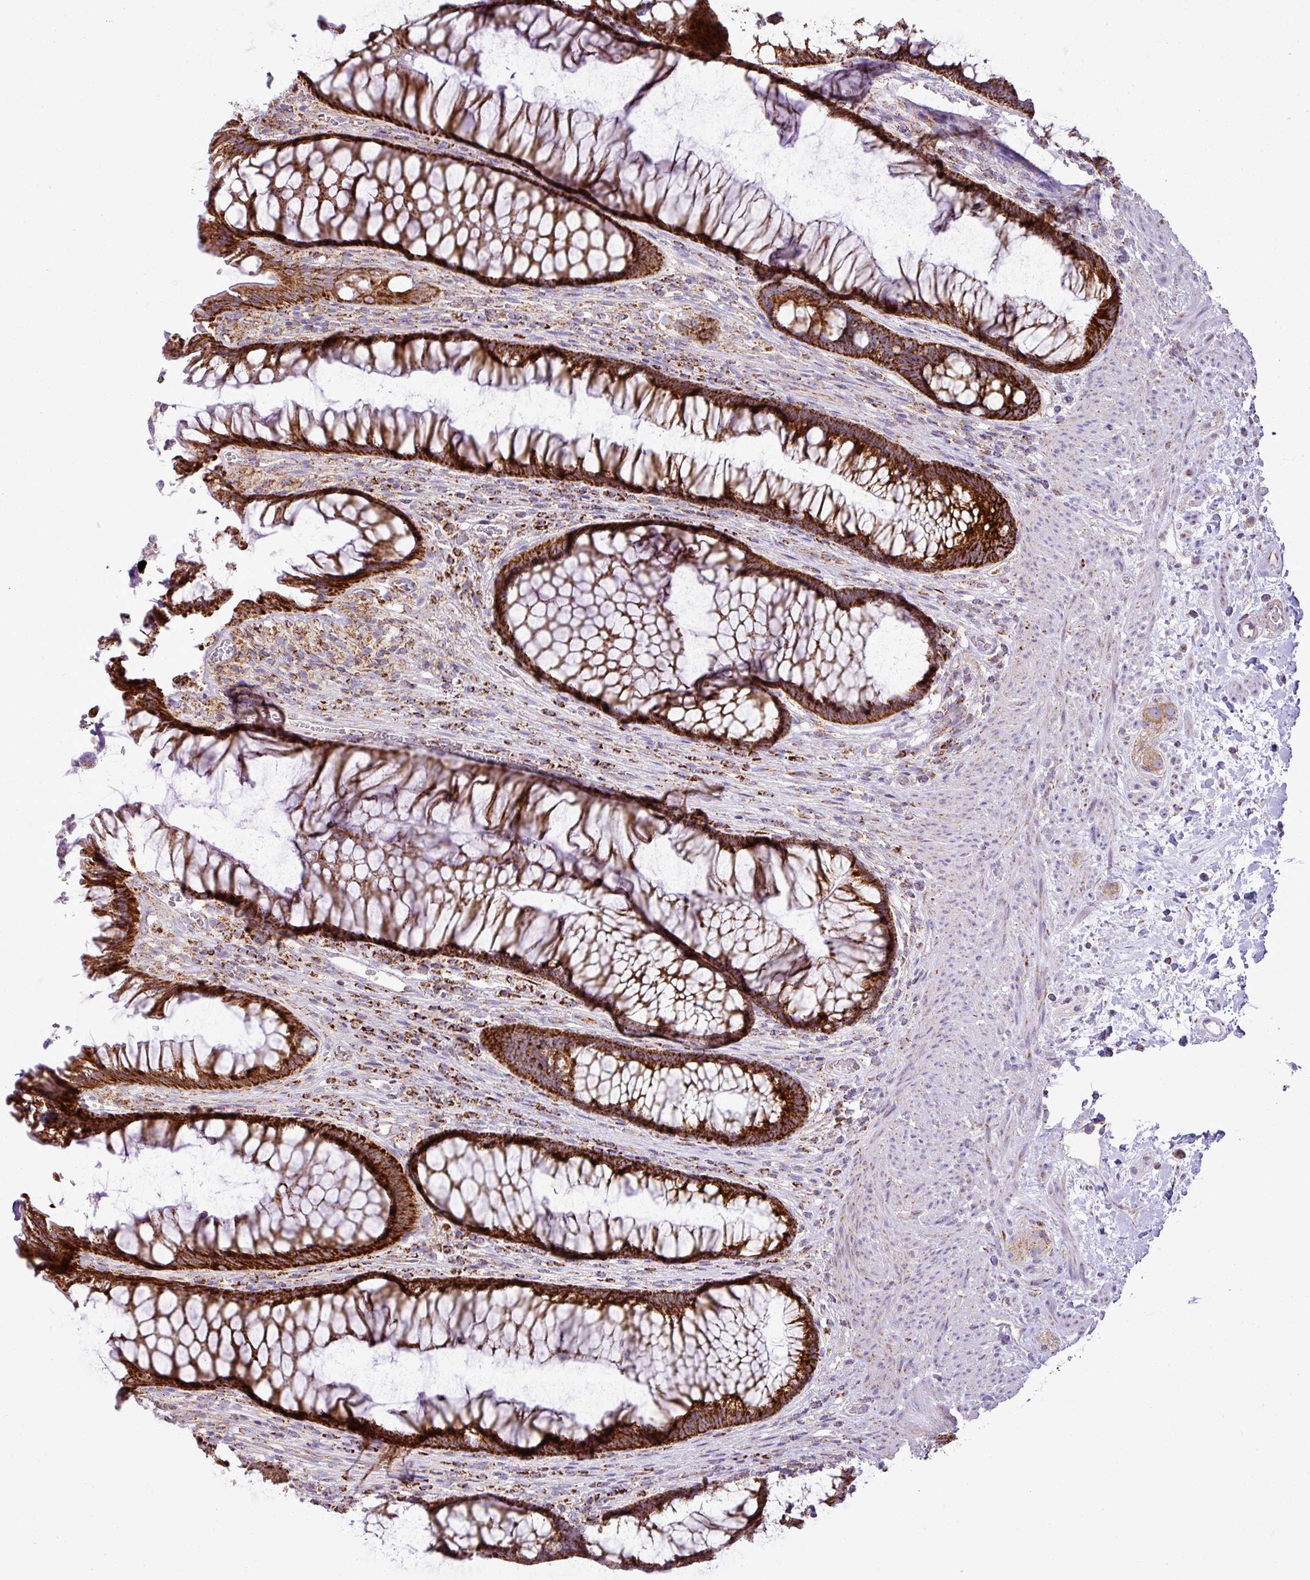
{"staining": {"intensity": "strong", "quantity": ">75%", "location": "cytoplasmic/membranous"}, "tissue": "rectum", "cell_type": "Glandular cells", "image_type": "normal", "snomed": [{"axis": "morphology", "description": "Normal tissue, NOS"}, {"axis": "topography", "description": "Smooth muscle"}, {"axis": "topography", "description": "Rectum"}], "caption": "The histopathology image shows immunohistochemical staining of unremarkable rectum. There is strong cytoplasmic/membranous positivity is identified in approximately >75% of glandular cells. Ihc stains the protein of interest in brown and the nuclei are stained blue.", "gene": "ZNF81", "patient": {"sex": "male", "age": 53}}